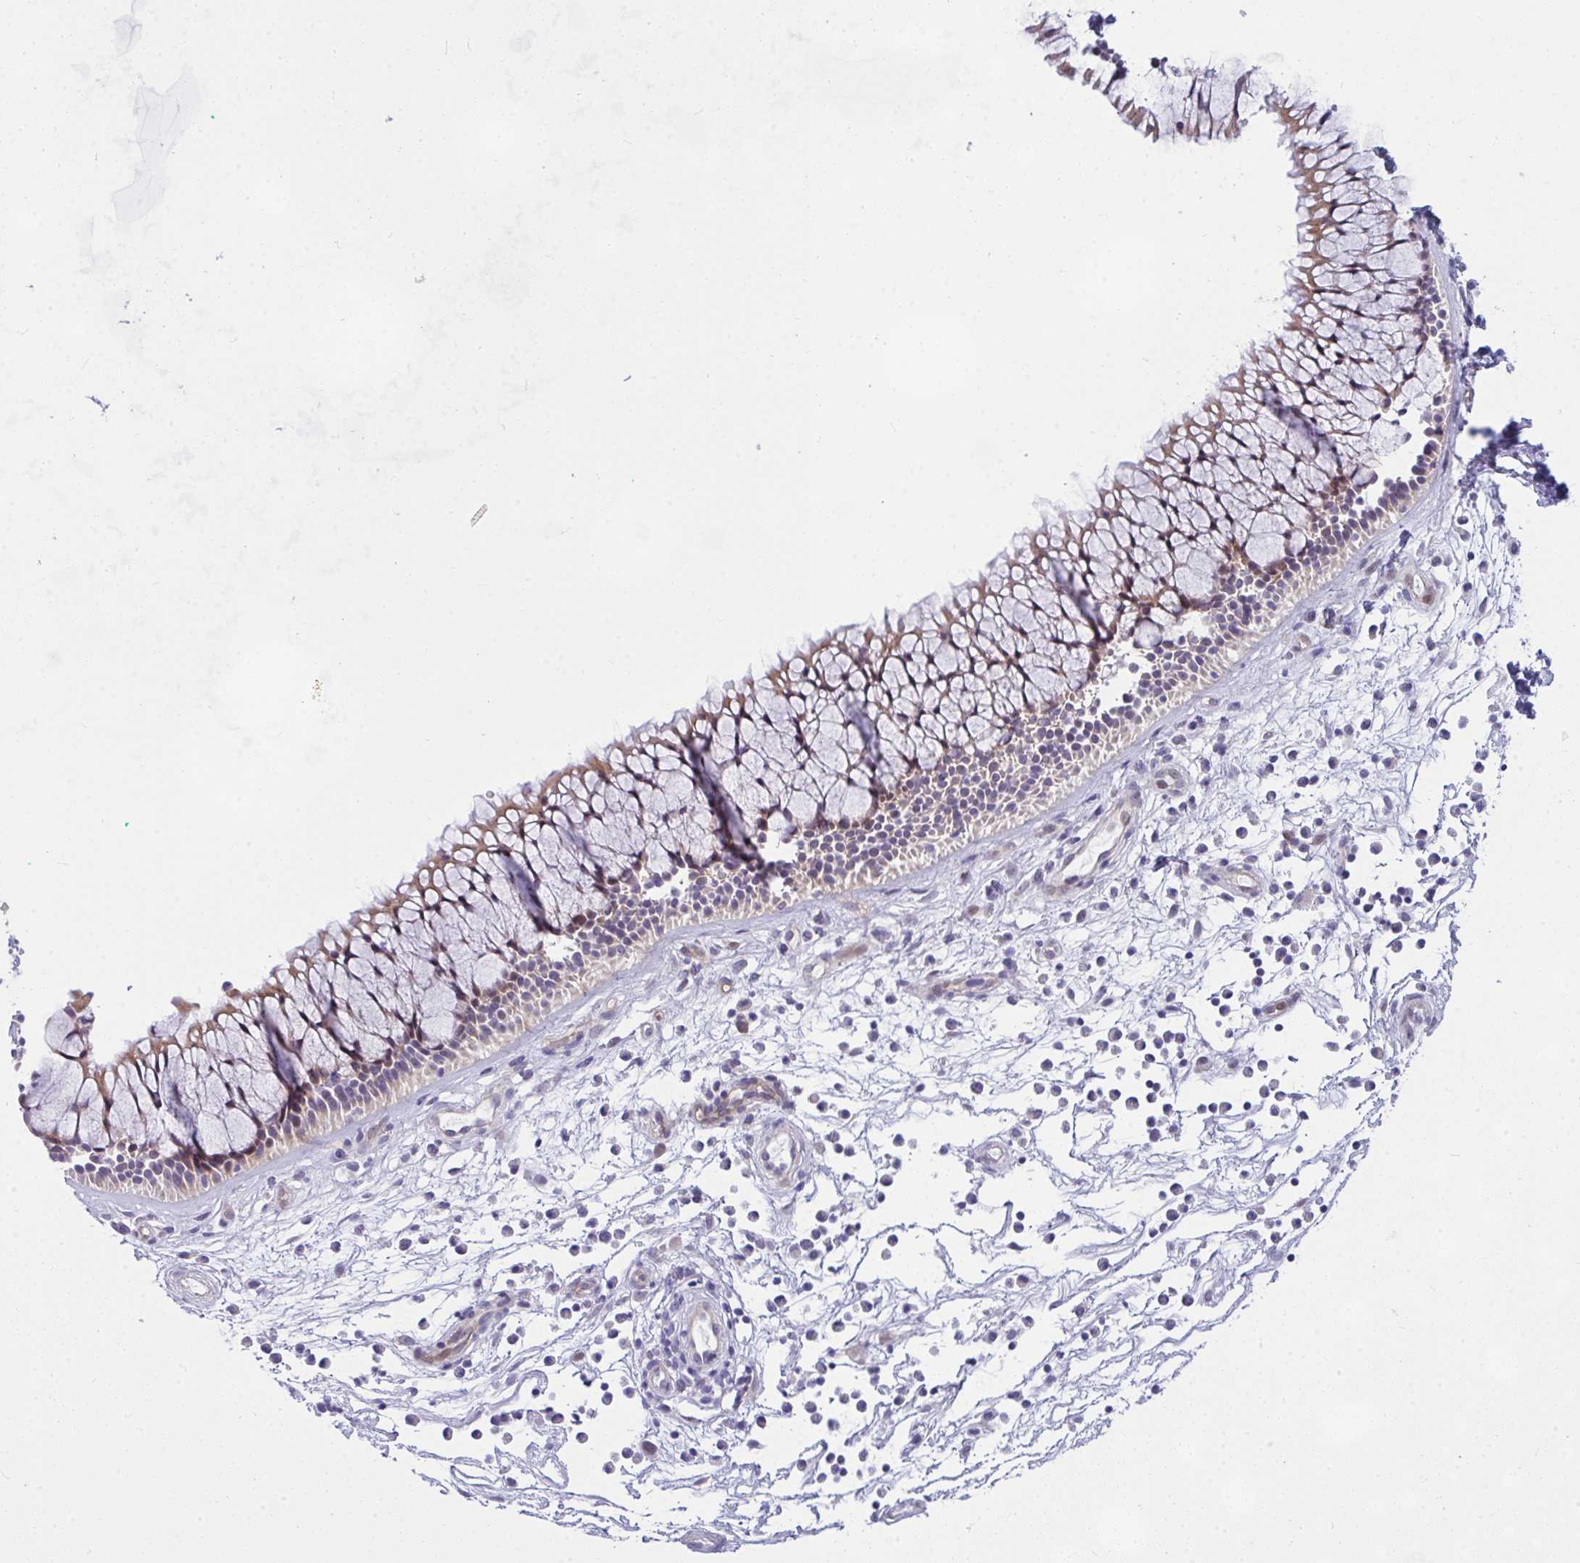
{"staining": {"intensity": "weak", "quantity": "25%-75%", "location": "cytoplasmic/membranous"}, "tissue": "nasopharynx", "cell_type": "Respiratory epithelial cells", "image_type": "normal", "snomed": [{"axis": "morphology", "description": "Normal tissue, NOS"}, {"axis": "topography", "description": "Nasopharynx"}], "caption": "The histopathology image displays a brown stain indicating the presence of a protein in the cytoplasmic/membranous of respiratory epithelial cells in nasopharynx. The staining is performed using DAB (3,3'-diaminobenzidine) brown chromogen to label protein expression. The nuclei are counter-stained blue using hematoxylin.", "gene": "NFXL1", "patient": {"sex": "male", "age": 56}}